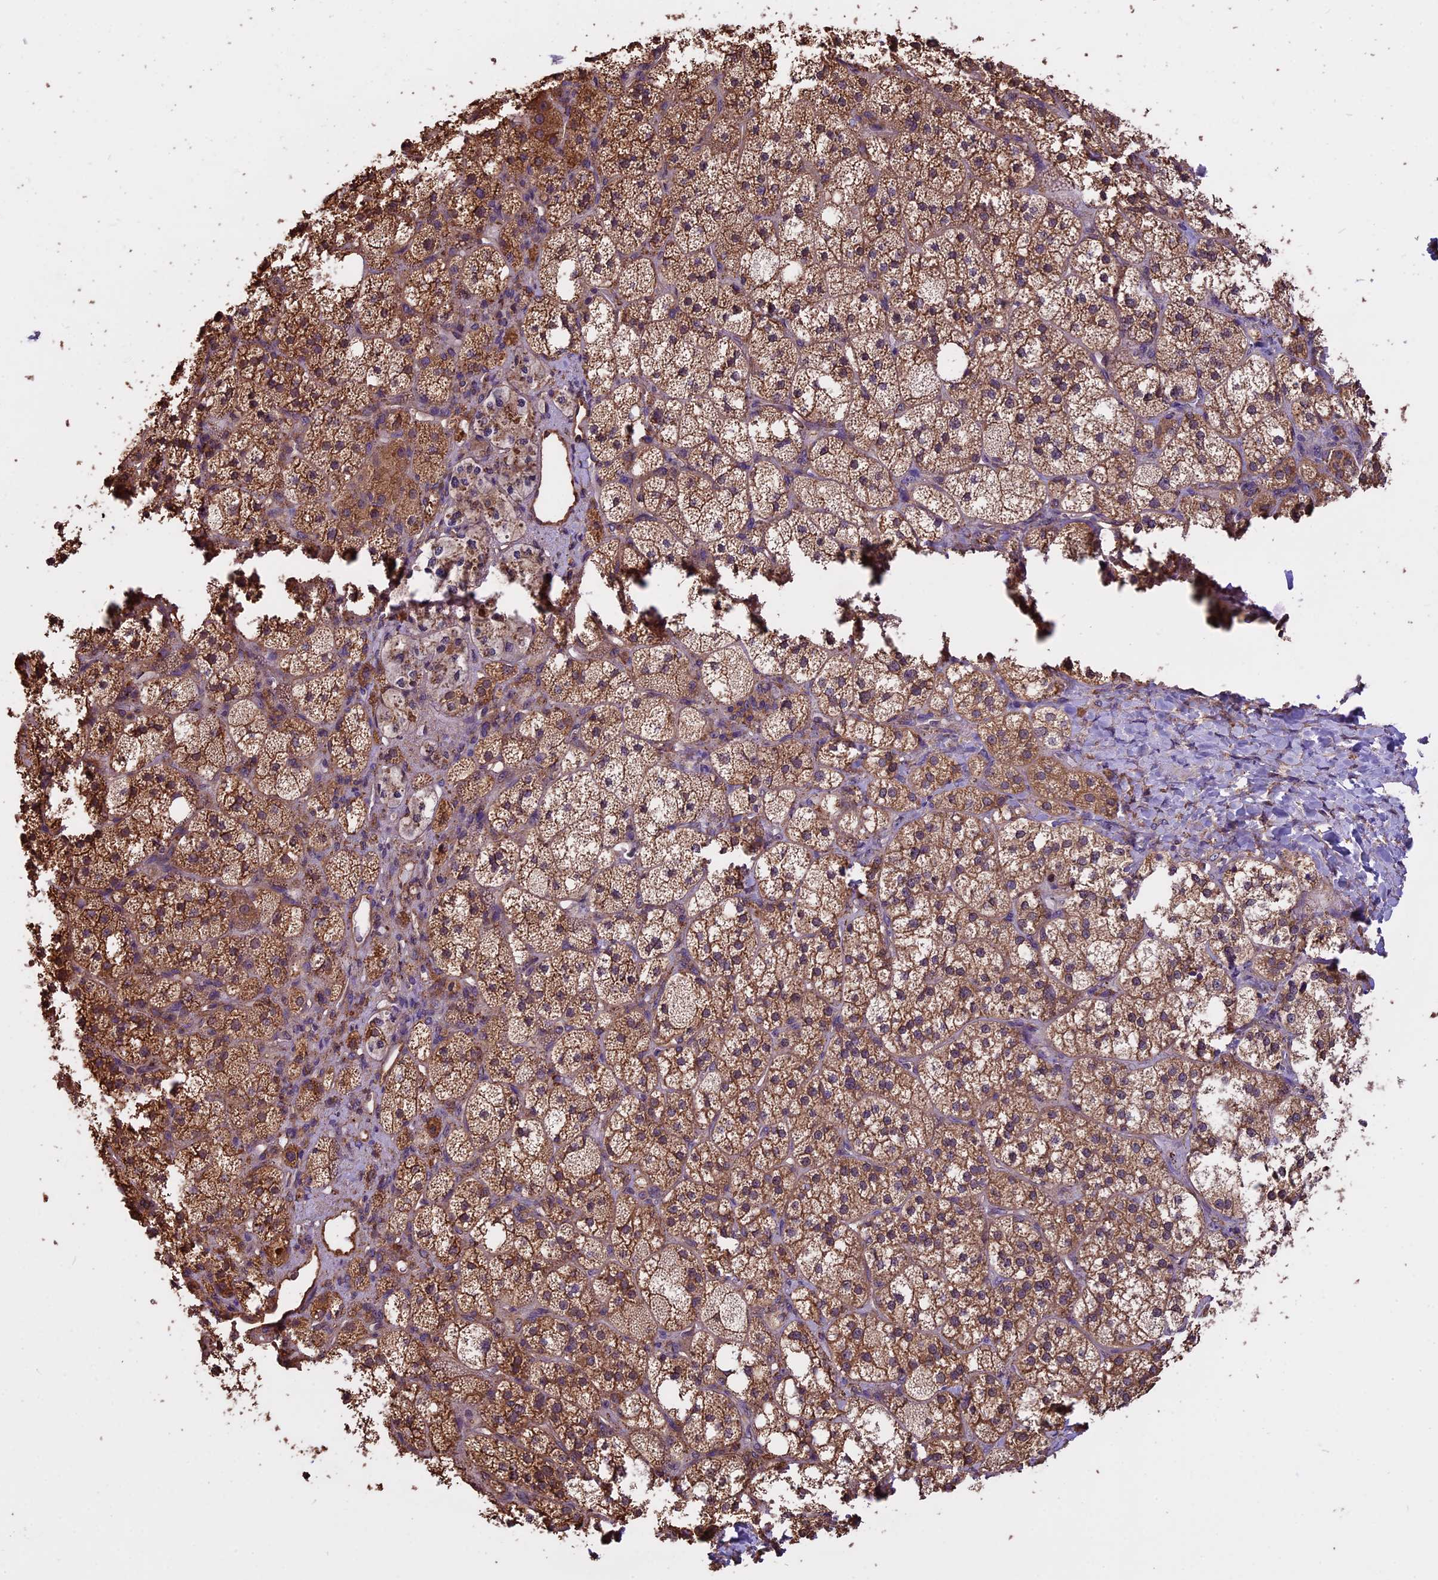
{"staining": {"intensity": "moderate", "quantity": ">75%", "location": "cytoplasmic/membranous"}, "tissue": "adrenal gland", "cell_type": "Glandular cells", "image_type": "normal", "snomed": [{"axis": "morphology", "description": "Normal tissue, NOS"}, {"axis": "topography", "description": "Adrenal gland"}], "caption": "Protein expression analysis of unremarkable human adrenal gland reveals moderate cytoplasmic/membranous expression in about >75% of glandular cells.", "gene": "CHMP2A", "patient": {"sex": "male", "age": 61}}